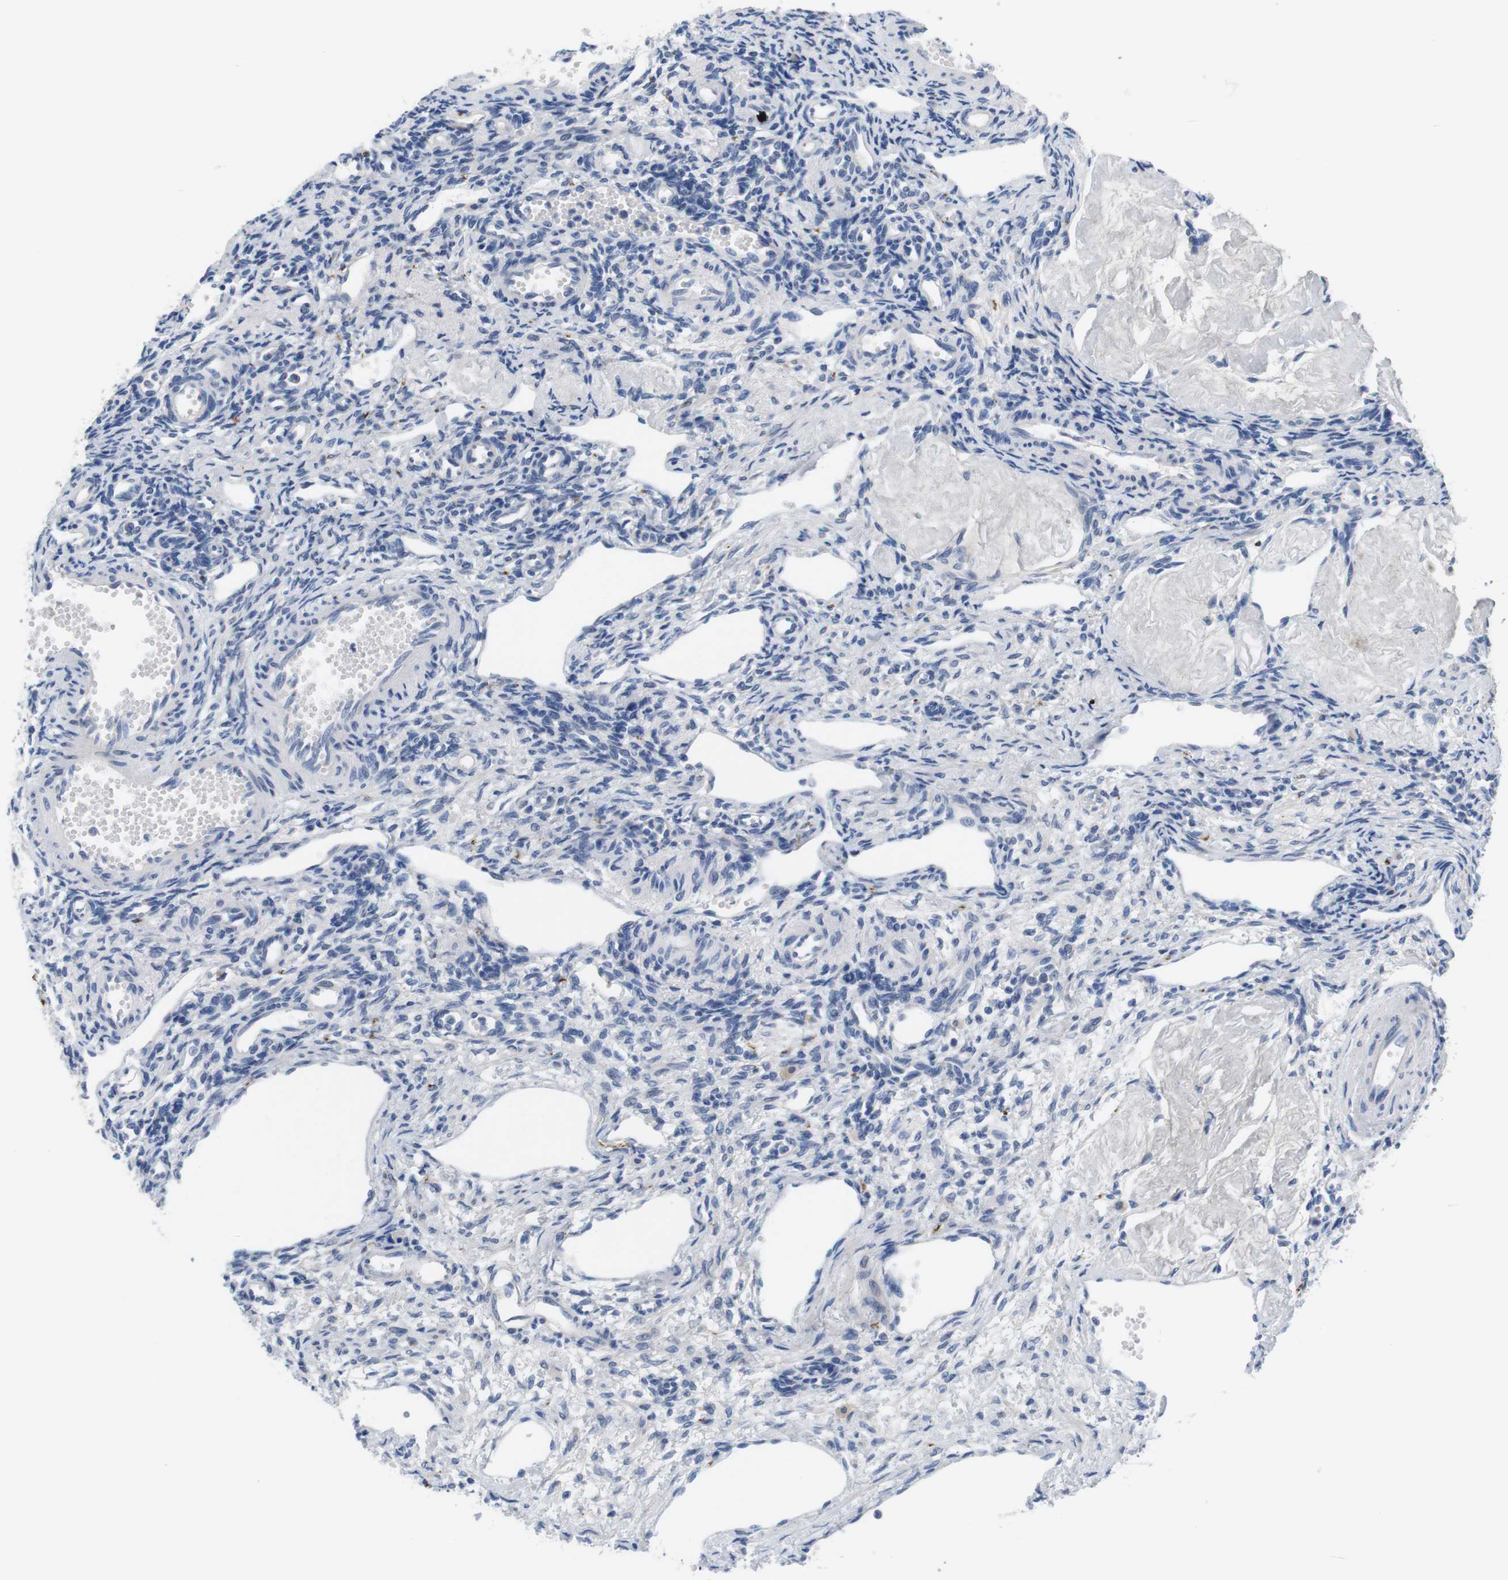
{"staining": {"intensity": "negative", "quantity": "none", "location": "none"}, "tissue": "ovary", "cell_type": "Ovarian stroma cells", "image_type": "normal", "snomed": [{"axis": "morphology", "description": "Normal tissue, NOS"}, {"axis": "topography", "description": "Ovary"}], "caption": "DAB (3,3'-diaminobenzidine) immunohistochemical staining of normal ovary exhibits no significant positivity in ovarian stroma cells.", "gene": "MAP6", "patient": {"sex": "female", "age": 33}}